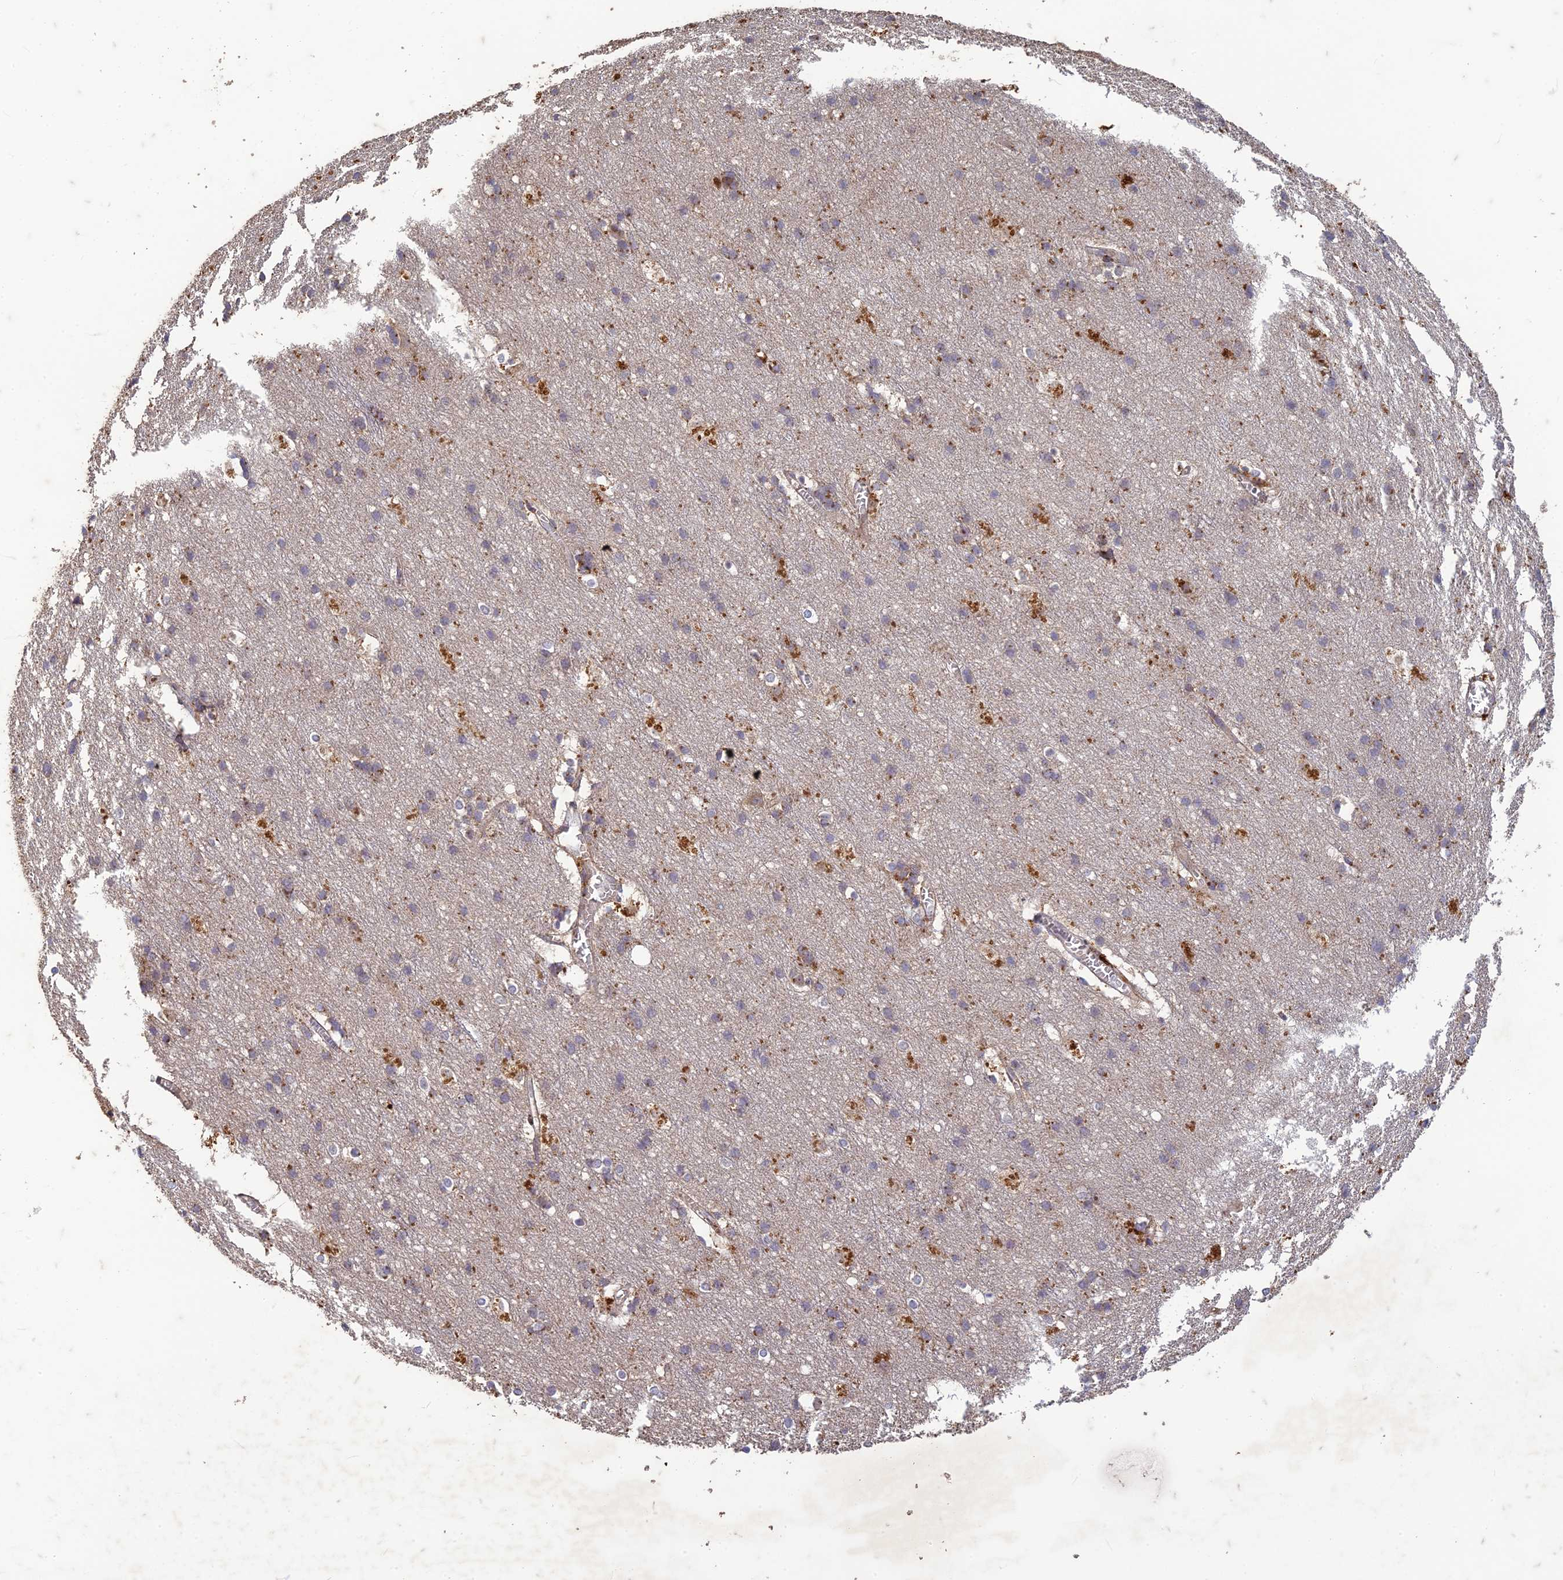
{"staining": {"intensity": "moderate", "quantity": ">75%", "location": "cytoplasmic/membranous"}, "tissue": "cerebral cortex", "cell_type": "Endothelial cells", "image_type": "normal", "snomed": [{"axis": "morphology", "description": "Normal tissue, NOS"}, {"axis": "topography", "description": "Cerebral cortex"}], "caption": "The image reveals staining of normal cerebral cortex, revealing moderate cytoplasmic/membranous protein staining (brown color) within endothelial cells. The staining was performed using DAB to visualize the protein expression in brown, while the nuclei were stained in blue with hematoxylin (Magnification: 20x).", "gene": "TCF25", "patient": {"sex": "male", "age": 54}}